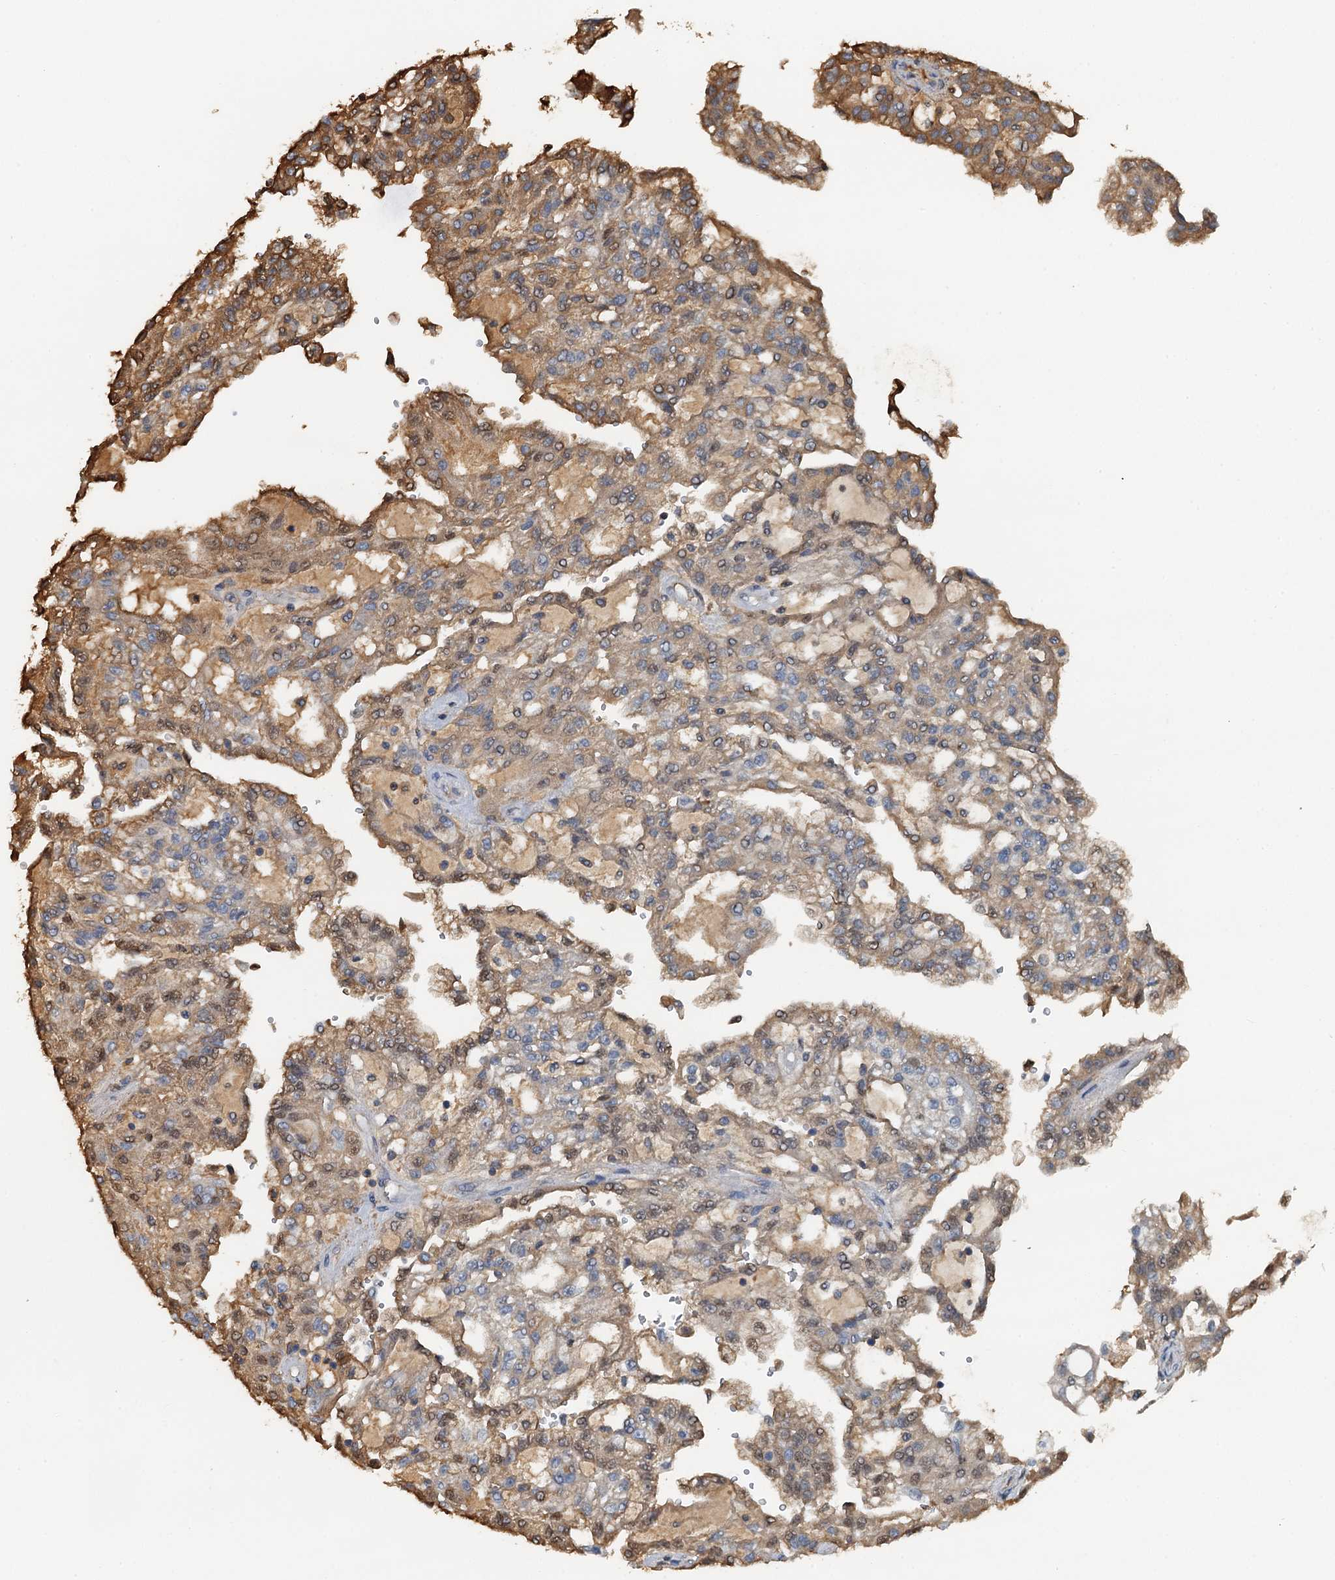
{"staining": {"intensity": "moderate", "quantity": ">75%", "location": "cytoplasmic/membranous,nuclear"}, "tissue": "renal cancer", "cell_type": "Tumor cells", "image_type": "cancer", "snomed": [{"axis": "morphology", "description": "Adenocarcinoma, NOS"}, {"axis": "topography", "description": "Kidney"}], "caption": "IHC of human renal adenocarcinoma exhibits medium levels of moderate cytoplasmic/membranous and nuclear positivity in about >75% of tumor cells. (Brightfield microscopy of DAB IHC at high magnification).", "gene": "LSM14B", "patient": {"sex": "male", "age": 63}}